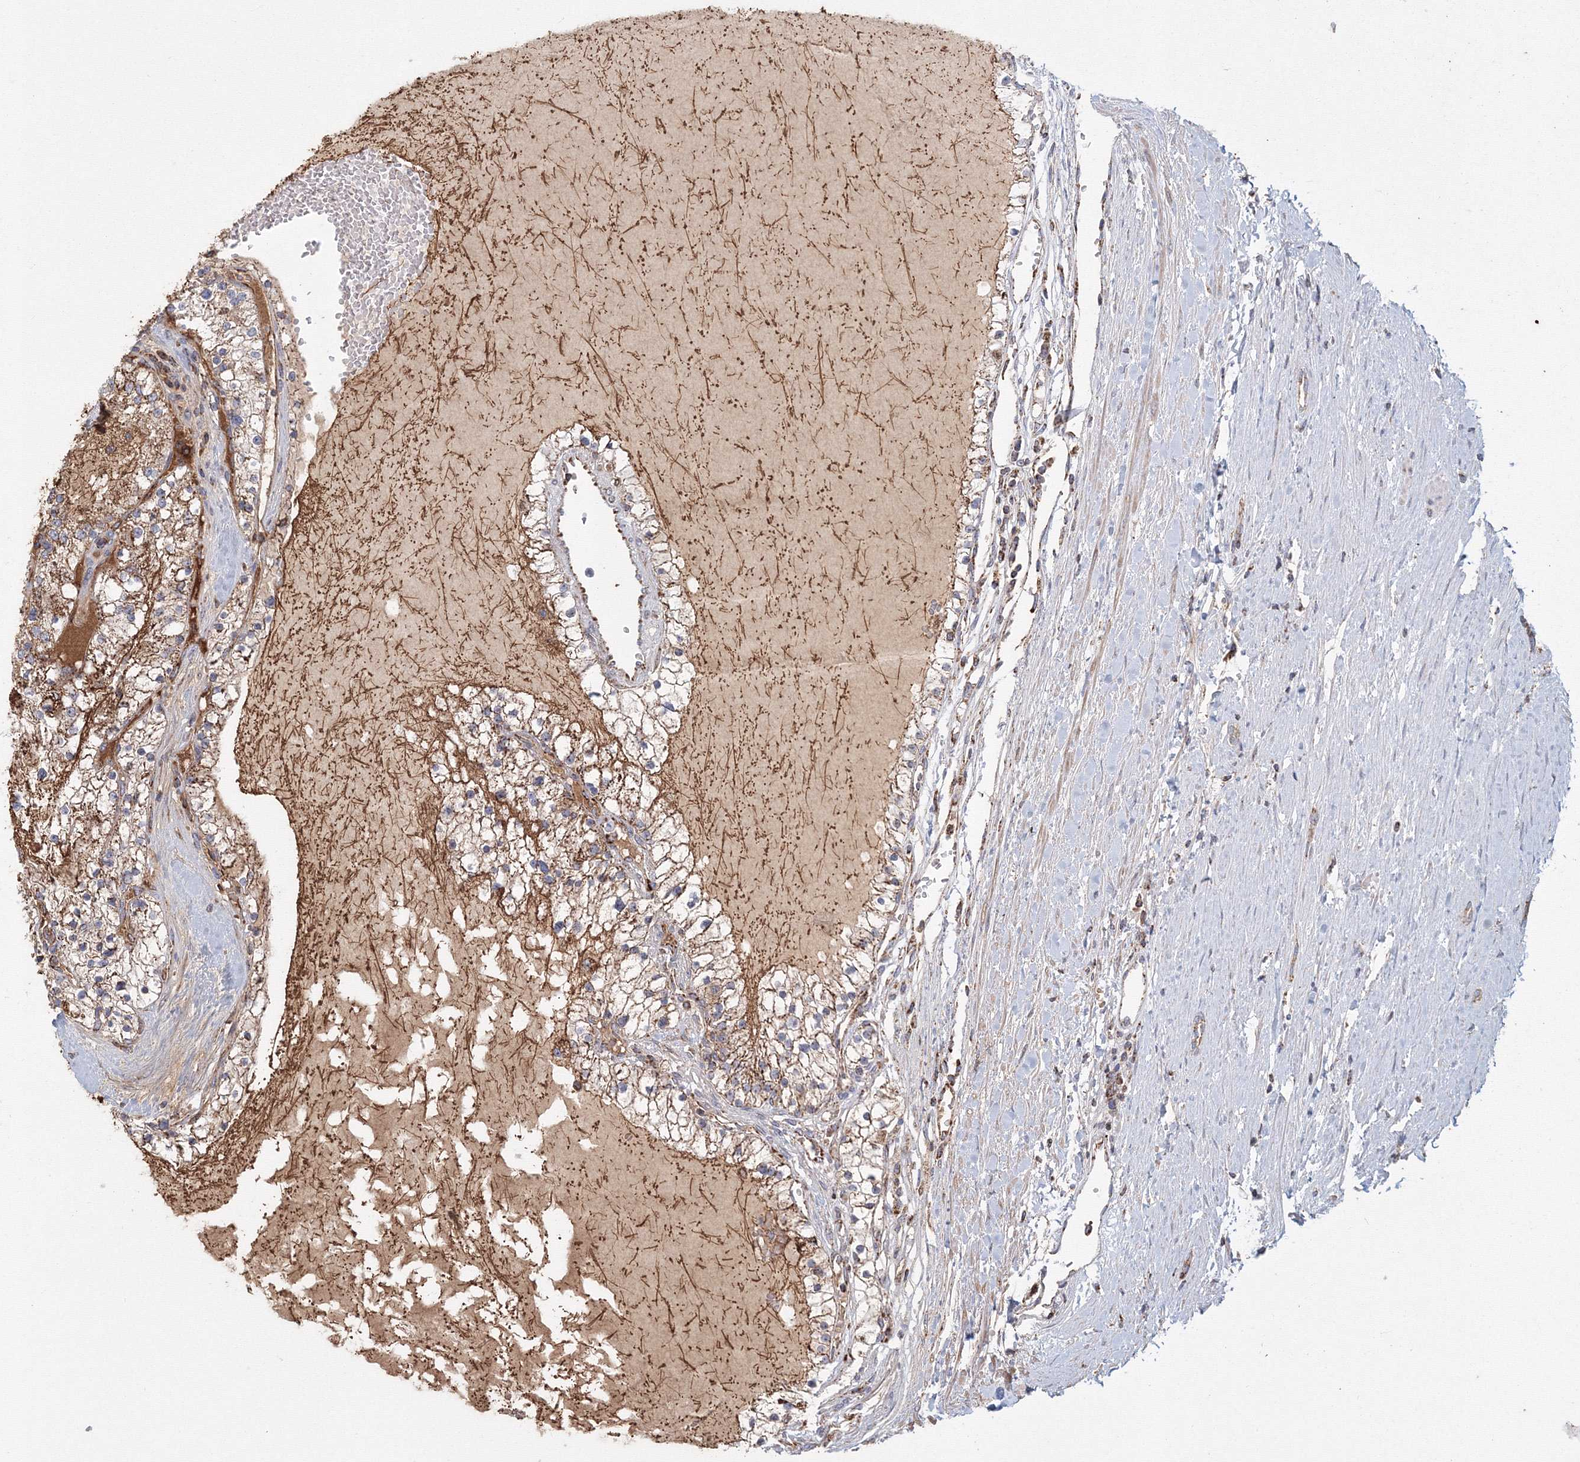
{"staining": {"intensity": "moderate", "quantity": ">75%", "location": "cytoplasmic/membranous"}, "tissue": "renal cancer", "cell_type": "Tumor cells", "image_type": "cancer", "snomed": [{"axis": "morphology", "description": "Normal tissue, NOS"}, {"axis": "morphology", "description": "Adenocarcinoma, NOS"}, {"axis": "topography", "description": "Kidney"}], "caption": "Protein expression analysis of human renal adenocarcinoma reveals moderate cytoplasmic/membranous positivity in approximately >75% of tumor cells.", "gene": "GRPEL1", "patient": {"sex": "male", "age": 68}}